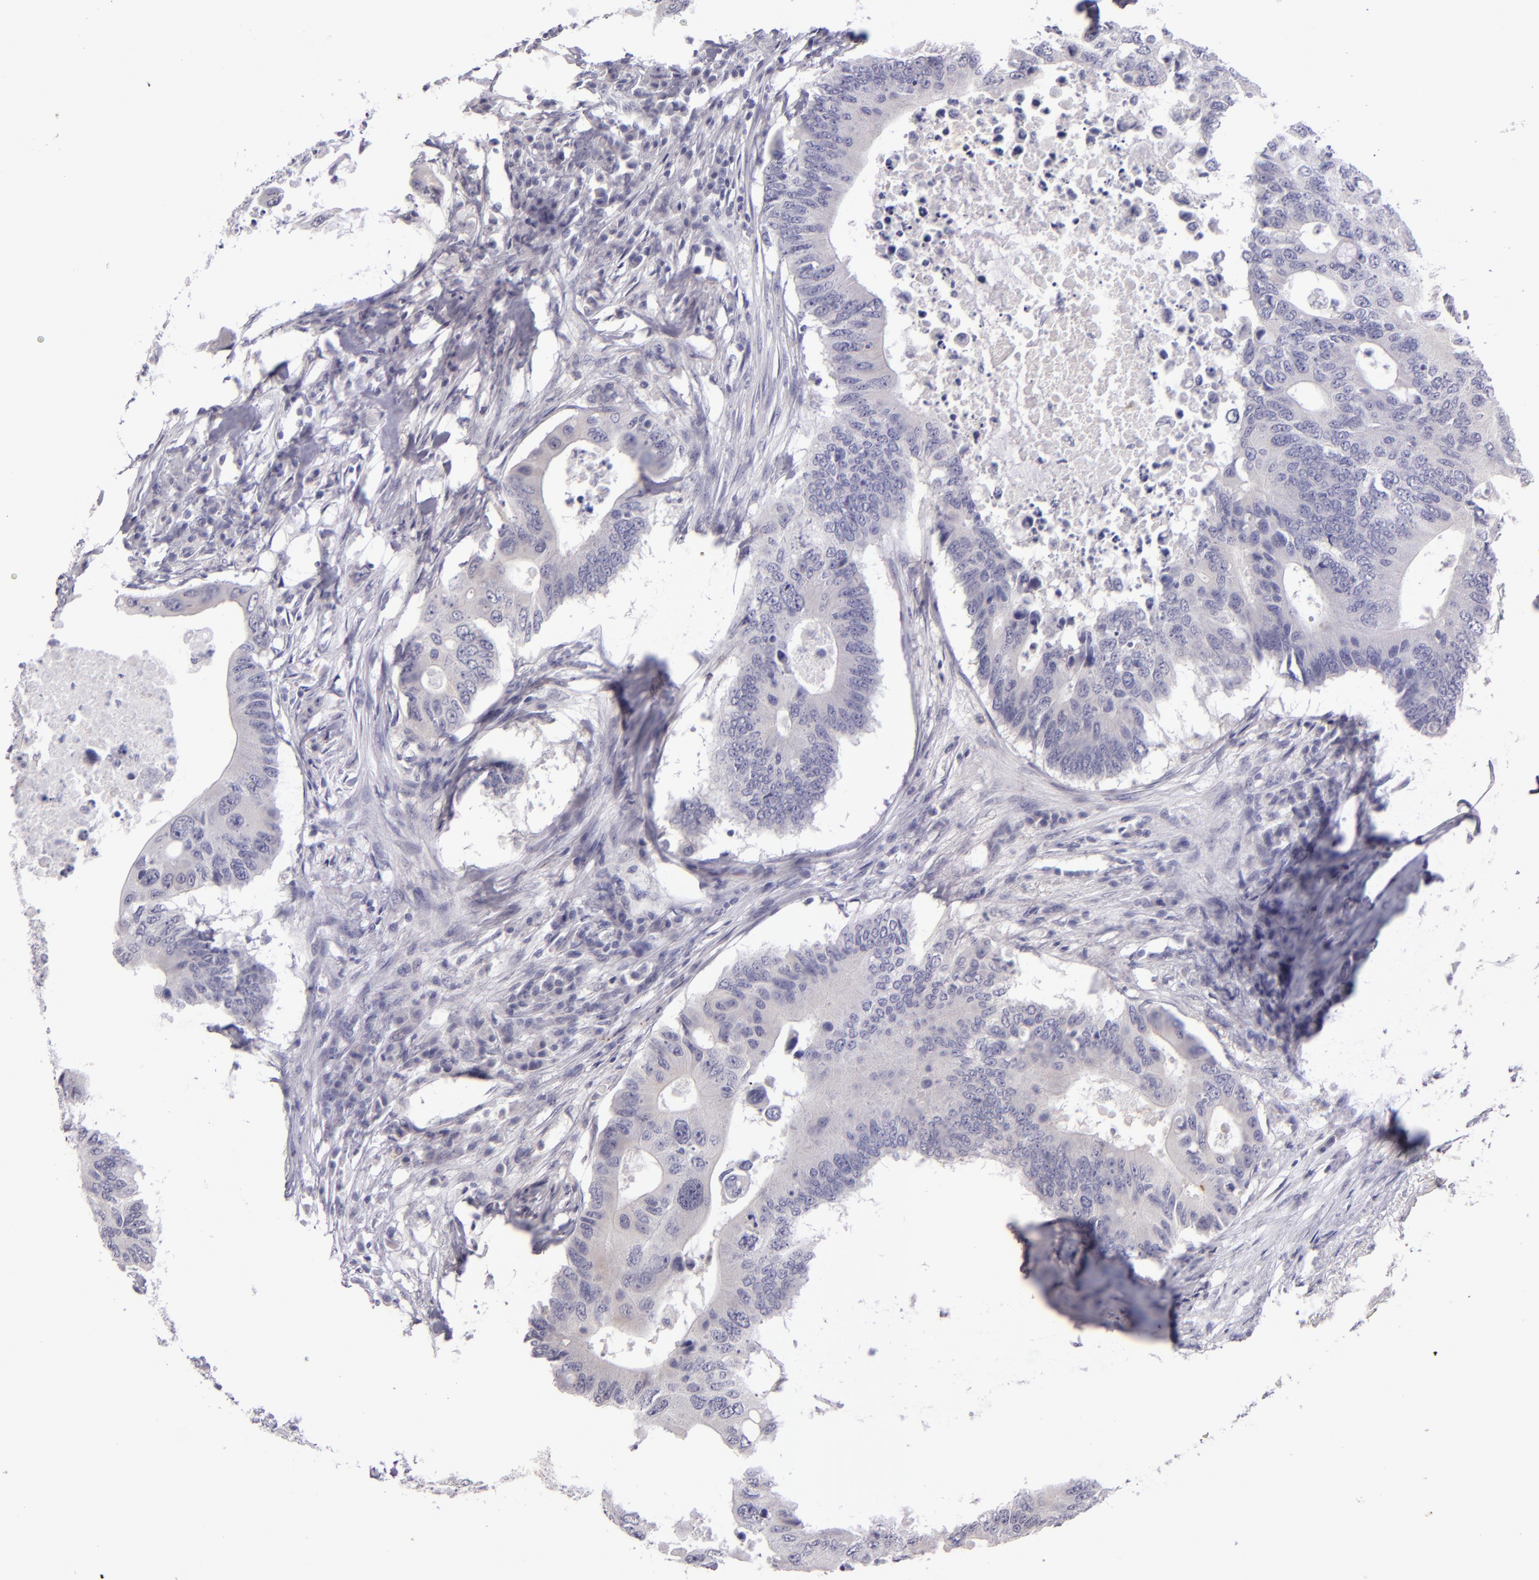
{"staining": {"intensity": "negative", "quantity": "none", "location": "none"}, "tissue": "colorectal cancer", "cell_type": "Tumor cells", "image_type": "cancer", "snomed": [{"axis": "morphology", "description": "Adenocarcinoma, NOS"}, {"axis": "topography", "description": "Colon"}], "caption": "Tumor cells show no significant protein positivity in colorectal adenocarcinoma.", "gene": "SNCB", "patient": {"sex": "male", "age": 71}}